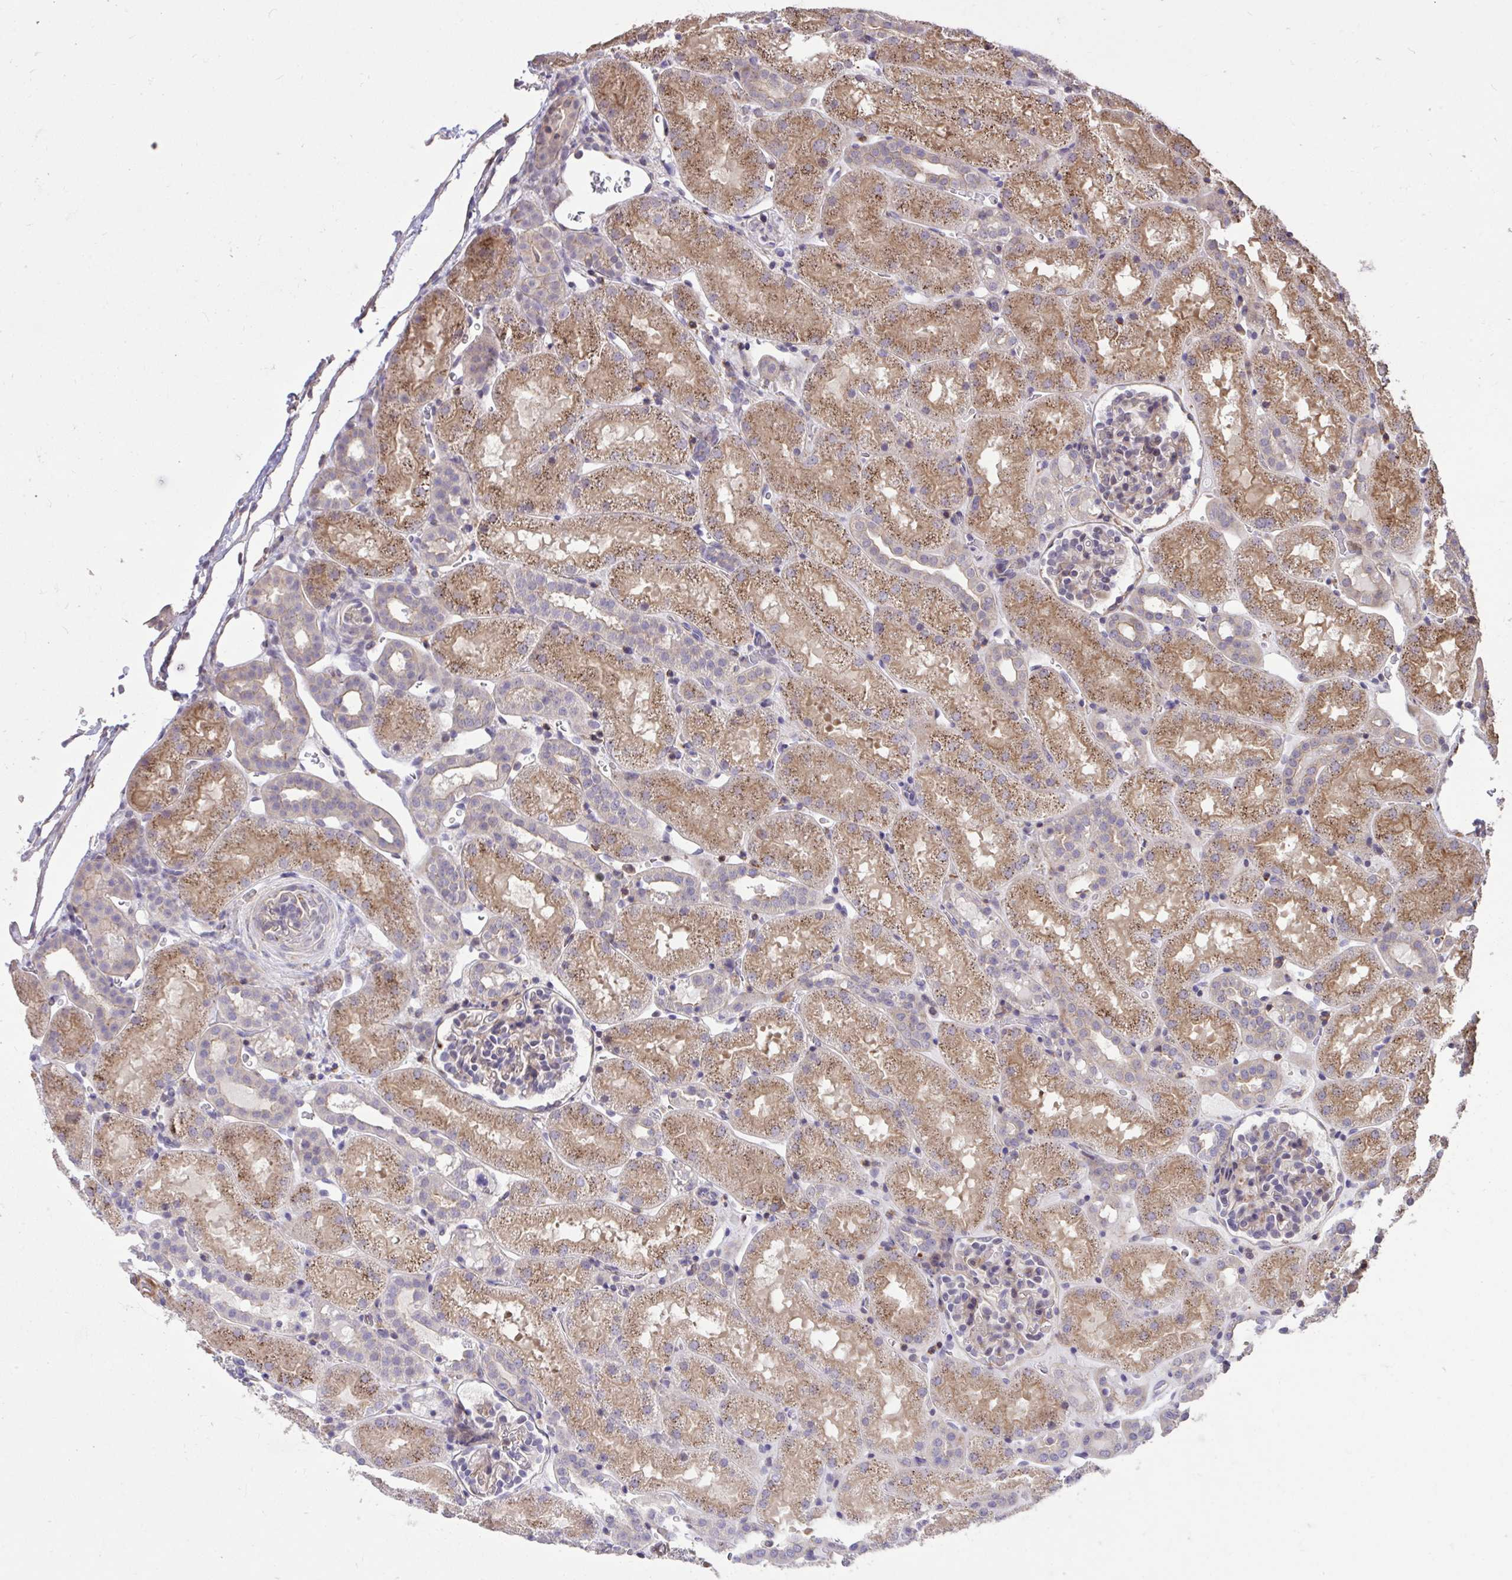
{"staining": {"intensity": "weak", "quantity": "25%-75%", "location": "cytoplasmic/membranous"}, "tissue": "kidney", "cell_type": "Cells in glomeruli", "image_type": "normal", "snomed": [{"axis": "morphology", "description": "Normal tissue, NOS"}, {"axis": "topography", "description": "Kidney"}], "caption": "A high-resolution histopathology image shows immunohistochemistry staining of normal kidney, which reveals weak cytoplasmic/membranous staining in approximately 25%-75% of cells in glomeruli.", "gene": "IGFL2", "patient": {"sex": "male", "age": 2}}